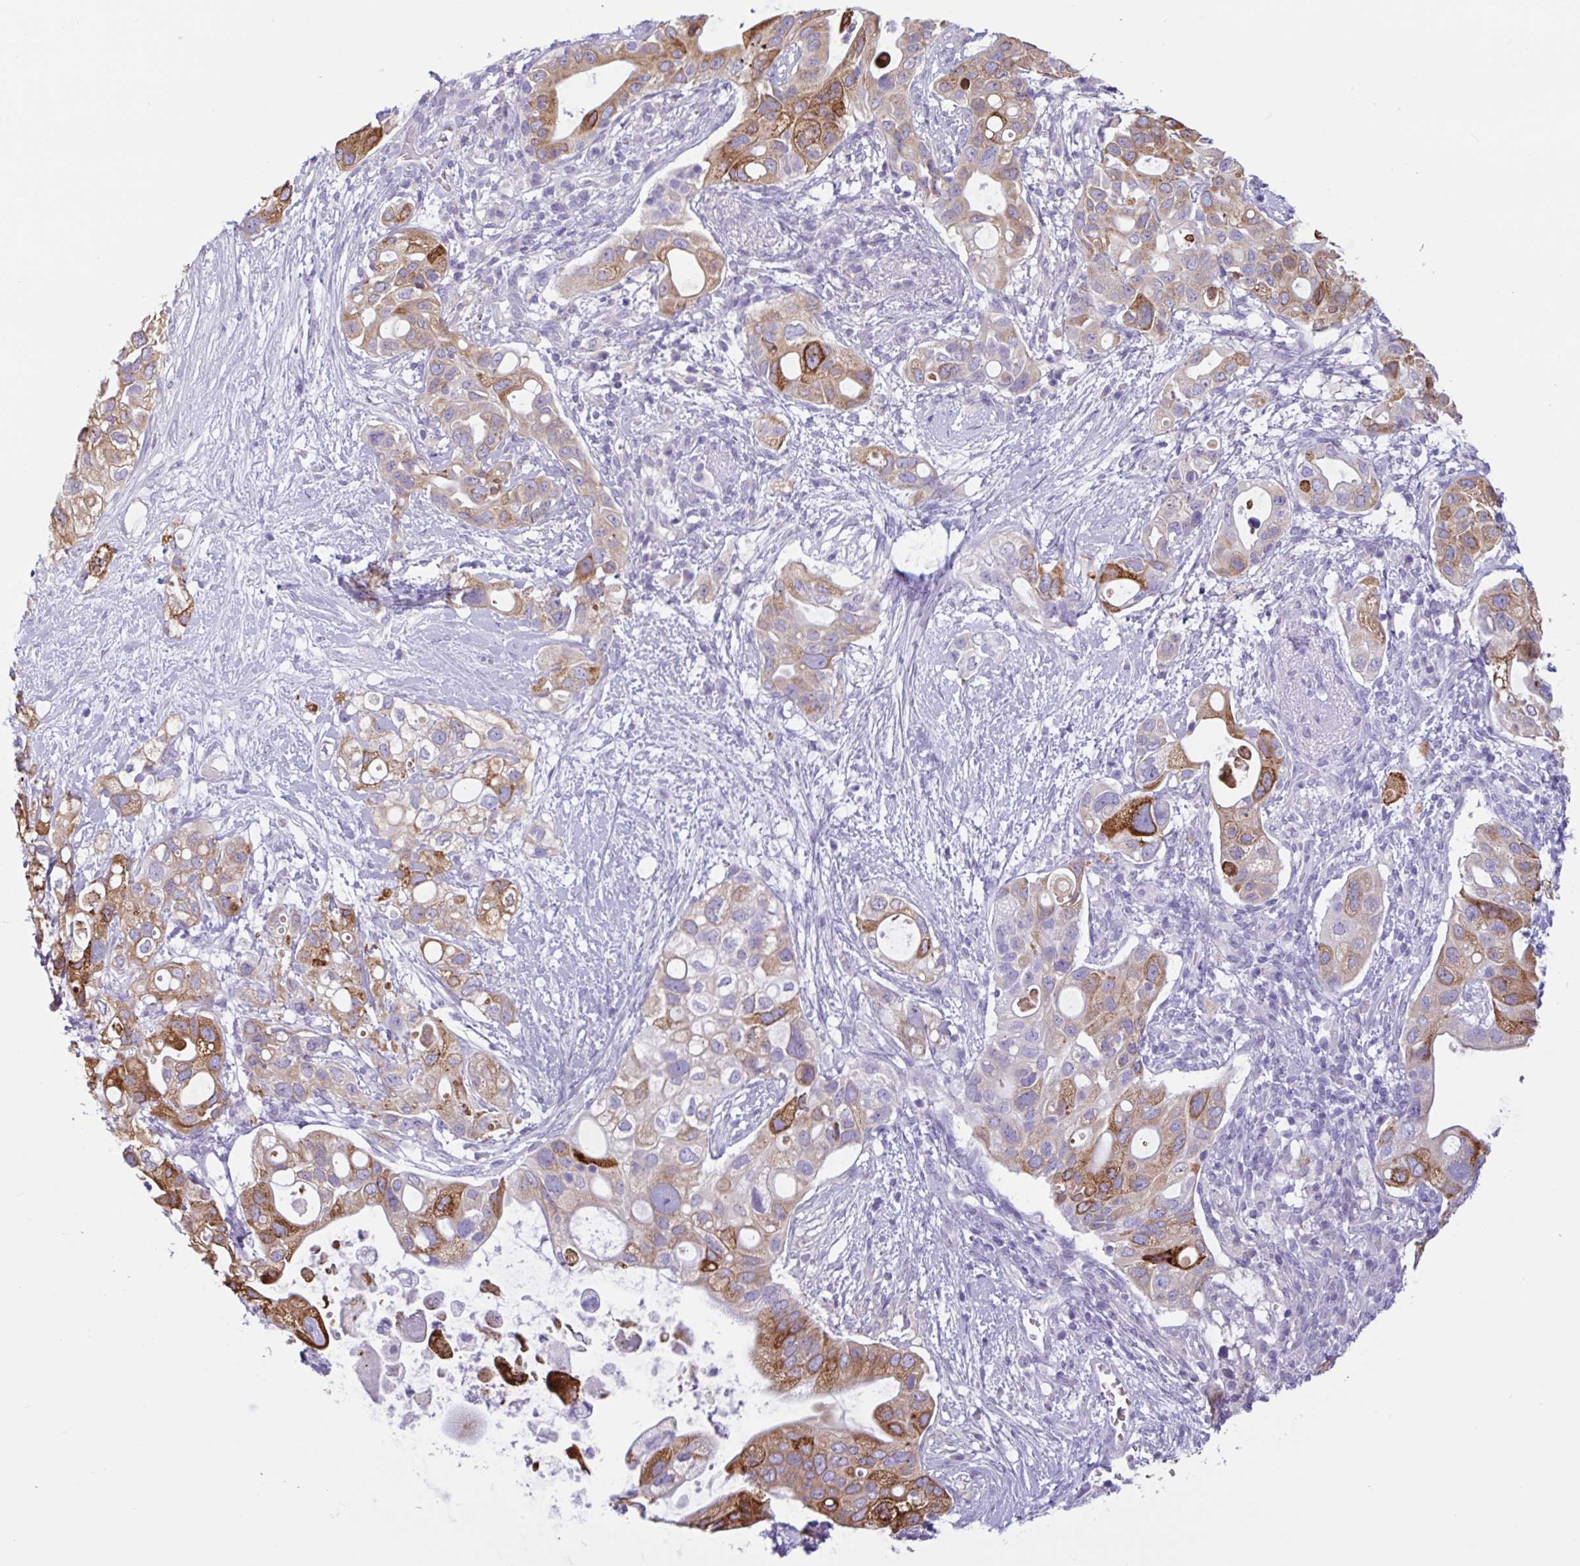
{"staining": {"intensity": "moderate", "quantity": ">75%", "location": "cytoplasmic/membranous"}, "tissue": "pancreatic cancer", "cell_type": "Tumor cells", "image_type": "cancer", "snomed": [{"axis": "morphology", "description": "Adenocarcinoma, NOS"}, {"axis": "topography", "description": "Pancreas"}], "caption": "This is a micrograph of immunohistochemistry staining of adenocarcinoma (pancreatic), which shows moderate expression in the cytoplasmic/membranous of tumor cells.", "gene": "CTSE", "patient": {"sex": "female", "age": 72}}